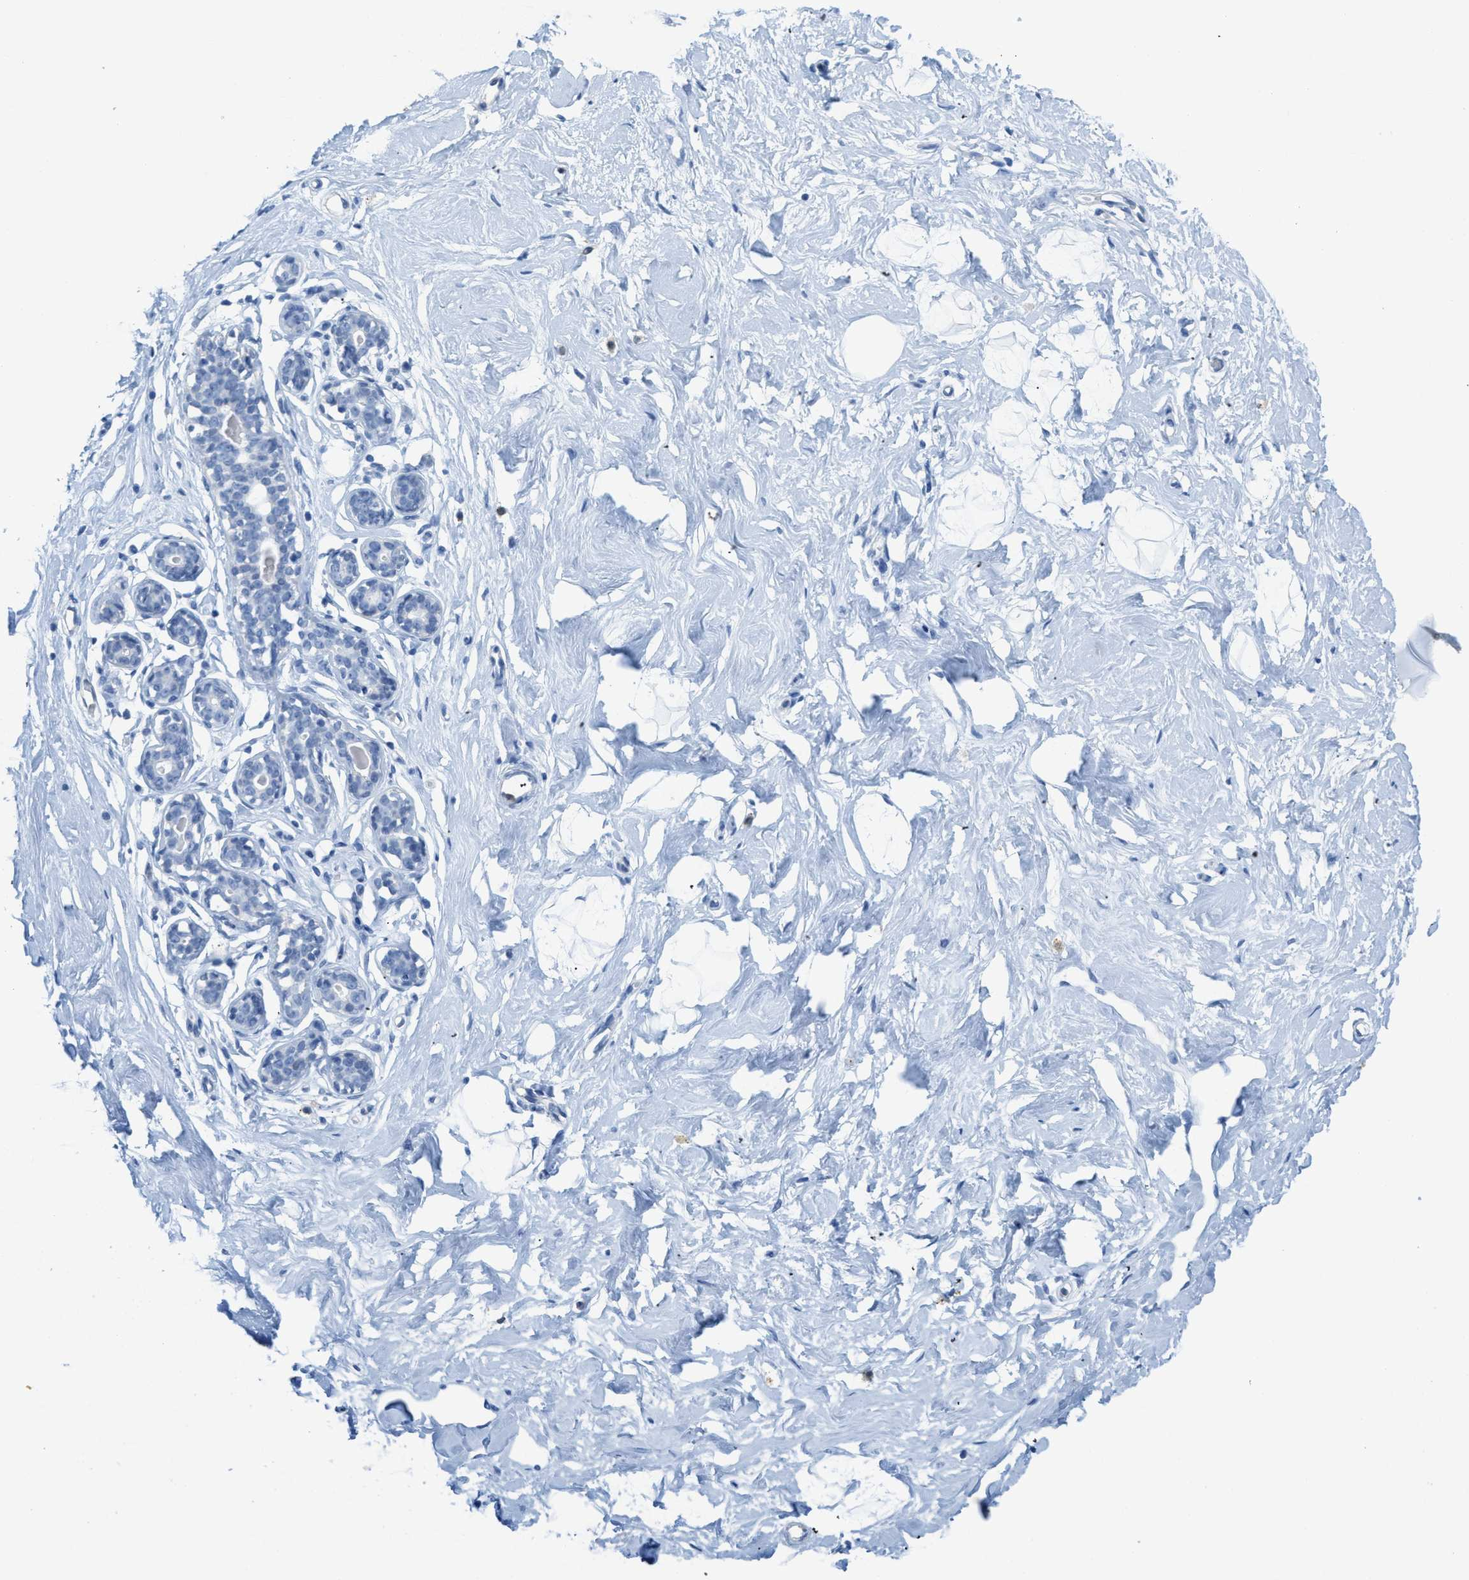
{"staining": {"intensity": "negative", "quantity": "none", "location": "none"}, "tissue": "breast", "cell_type": "Adipocytes", "image_type": "normal", "snomed": [{"axis": "morphology", "description": "Normal tissue, NOS"}, {"axis": "topography", "description": "Breast"}], "caption": "Immunohistochemistry of normal breast displays no expression in adipocytes.", "gene": "SERPINB1", "patient": {"sex": "female", "age": 23}}